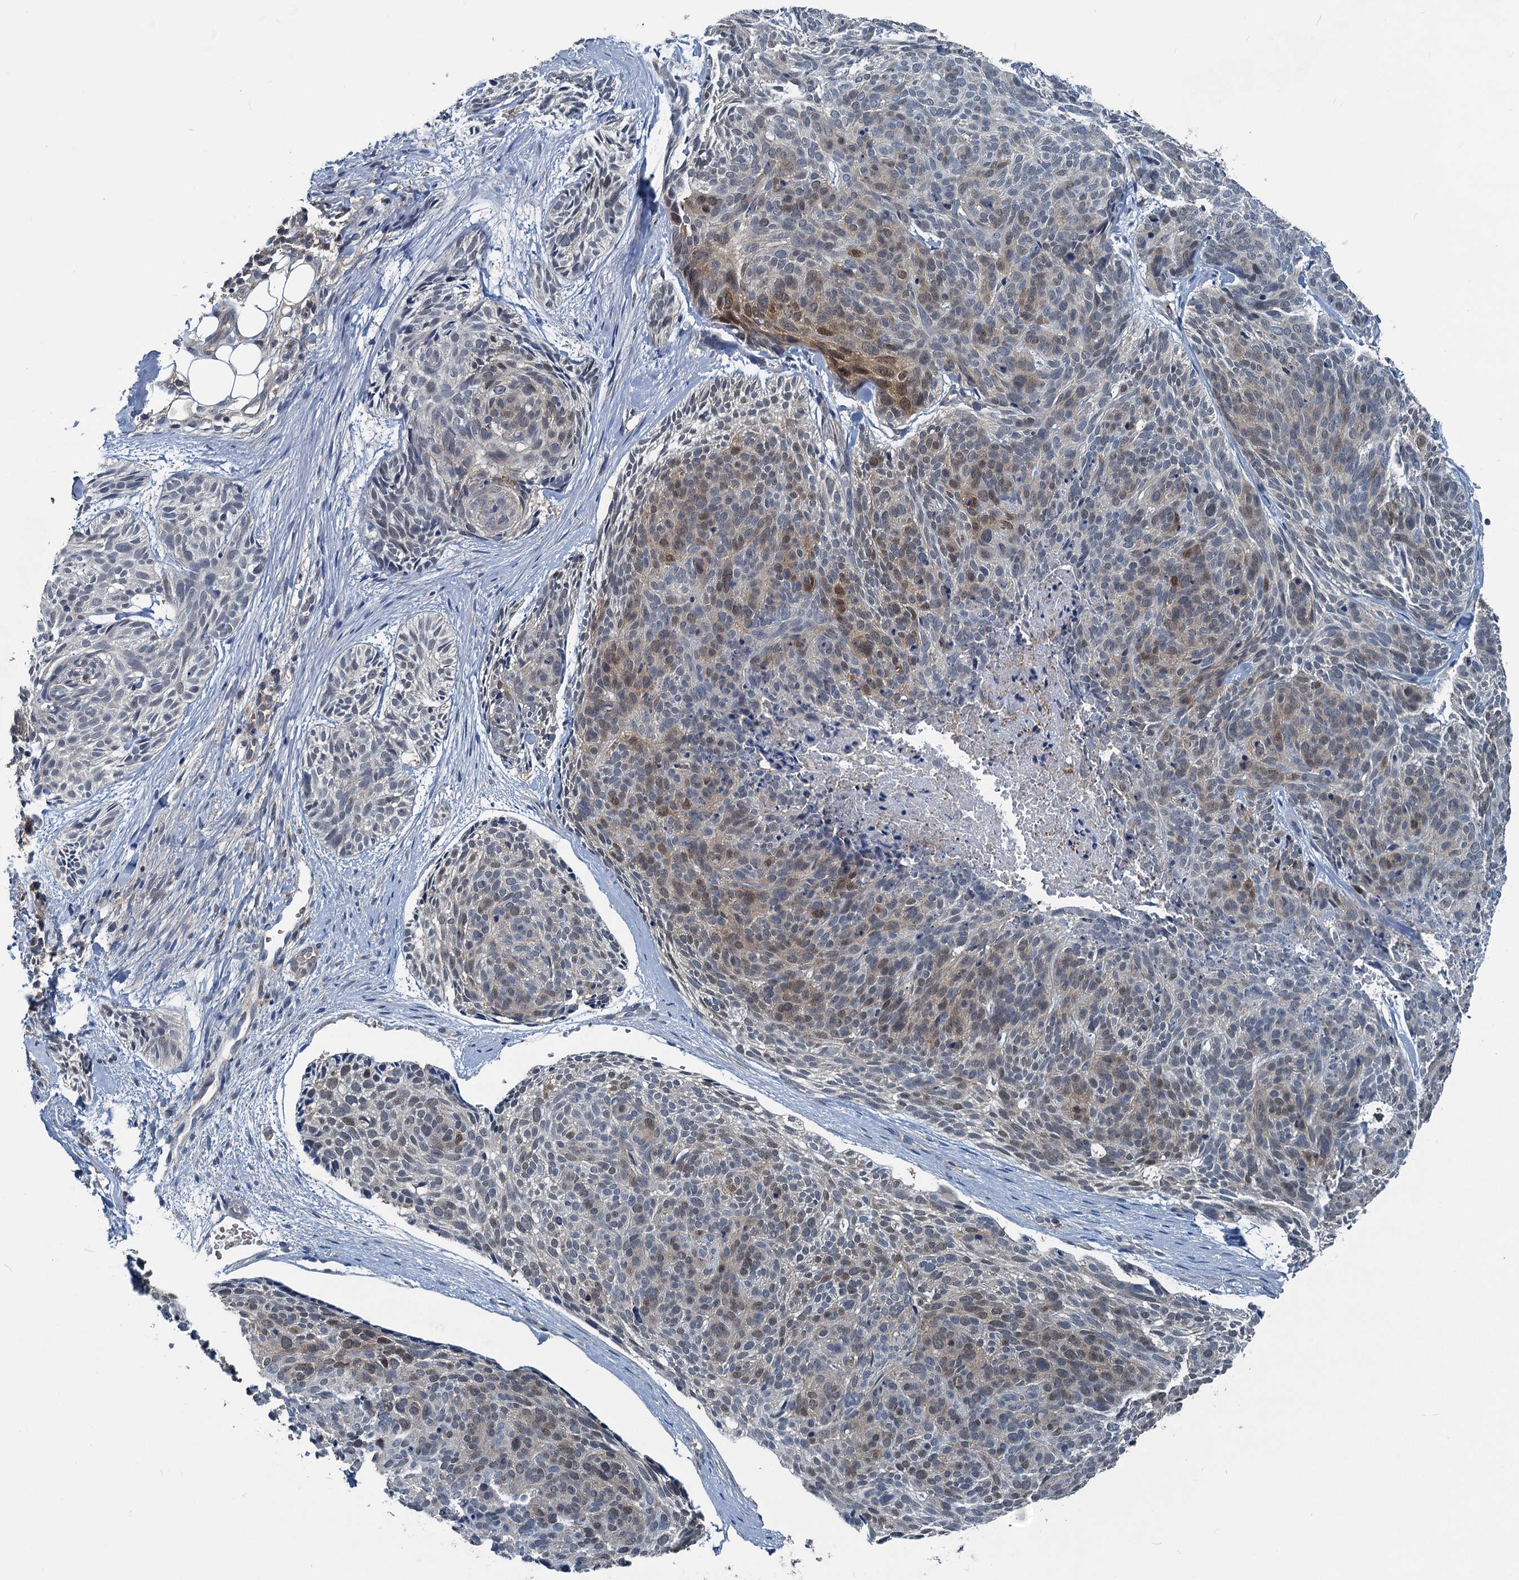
{"staining": {"intensity": "moderate", "quantity": "<25%", "location": "nuclear"}, "tissue": "skin cancer", "cell_type": "Tumor cells", "image_type": "cancer", "snomed": [{"axis": "morphology", "description": "Normal tissue, NOS"}, {"axis": "morphology", "description": "Basal cell carcinoma"}, {"axis": "topography", "description": "Skin"}], "caption": "IHC of human skin cancer displays low levels of moderate nuclear expression in about <25% of tumor cells.", "gene": "GCLM", "patient": {"sex": "male", "age": 66}}